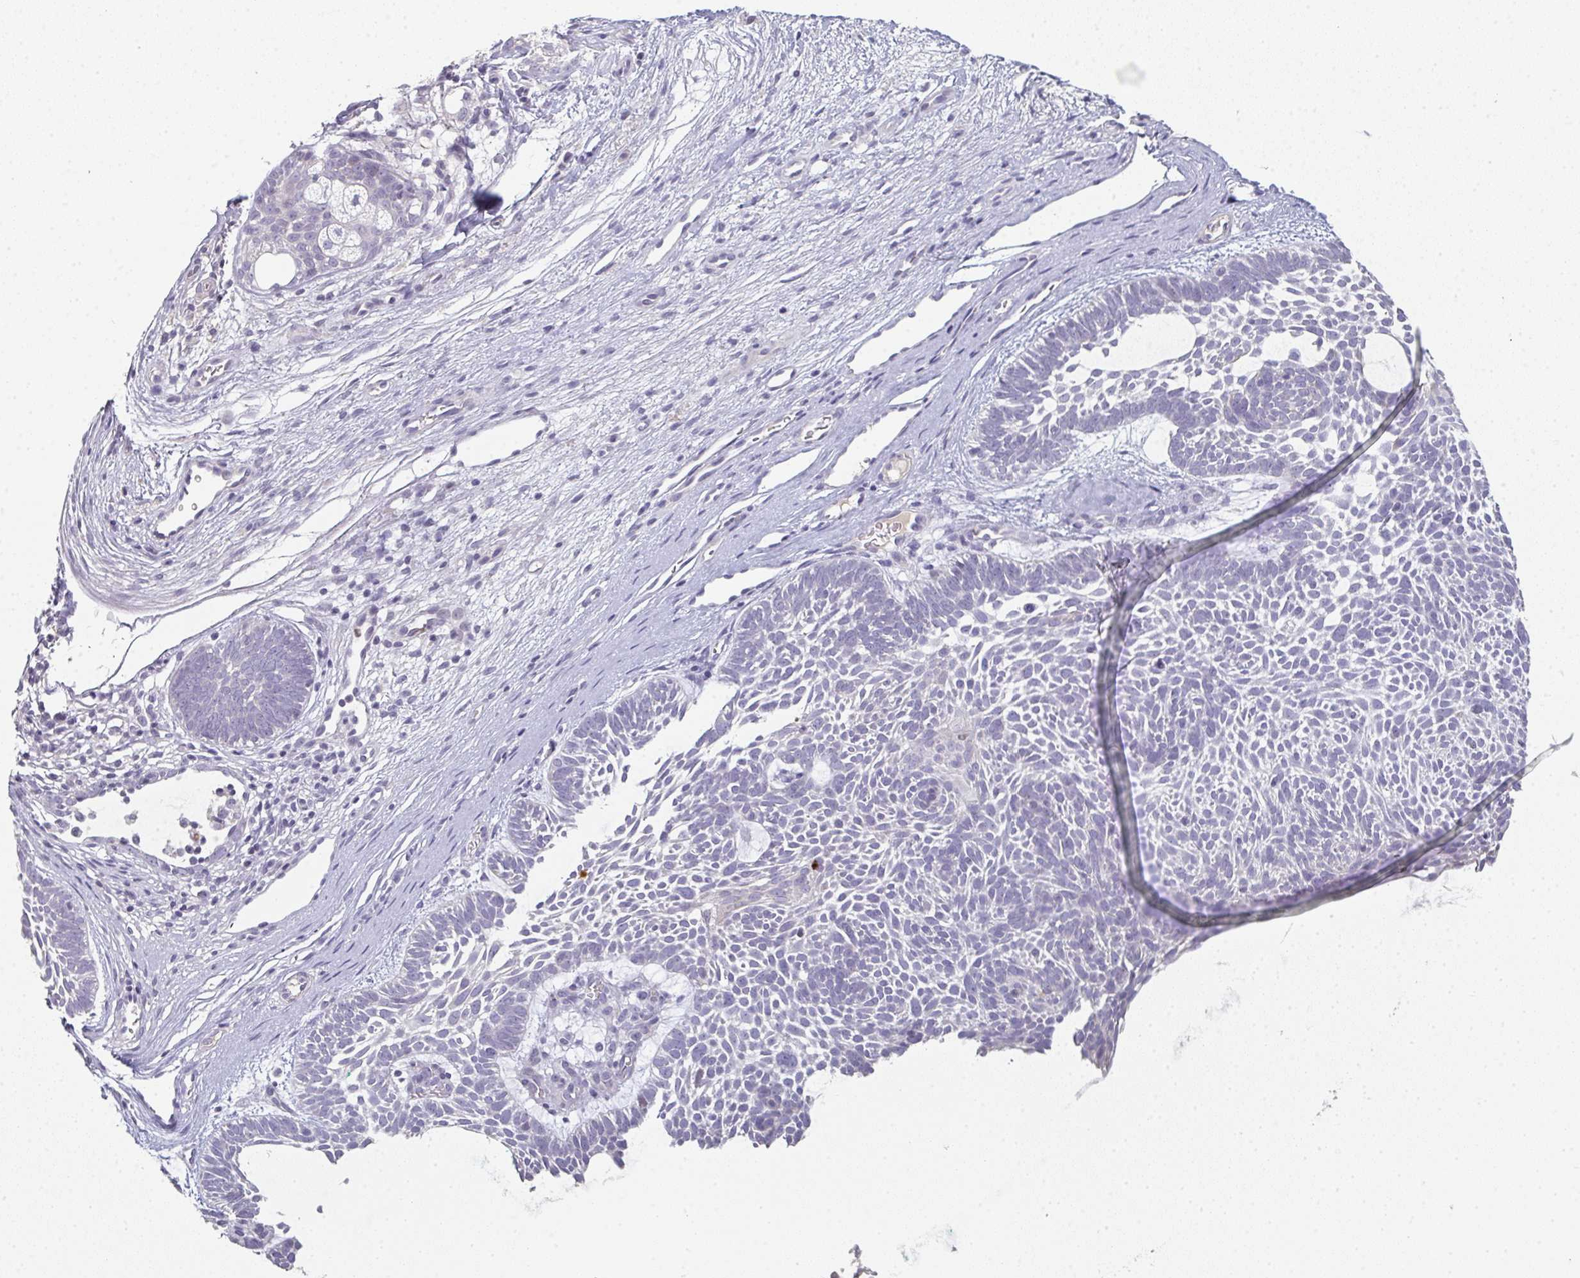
{"staining": {"intensity": "negative", "quantity": "none", "location": "none"}, "tissue": "skin cancer", "cell_type": "Tumor cells", "image_type": "cancer", "snomed": [{"axis": "morphology", "description": "Basal cell carcinoma"}, {"axis": "topography", "description": "Skin"}, {"axis": "topography", "description": "Skin of face"}], "caption": "Tumor cells show no significant positivity in skin basal cell carcinoma. (DAB (3,3'-diaminobenzidine) IHC, high magnification).", "gene": "A1CF", "patient": {"sex": "male", "age": 83}}